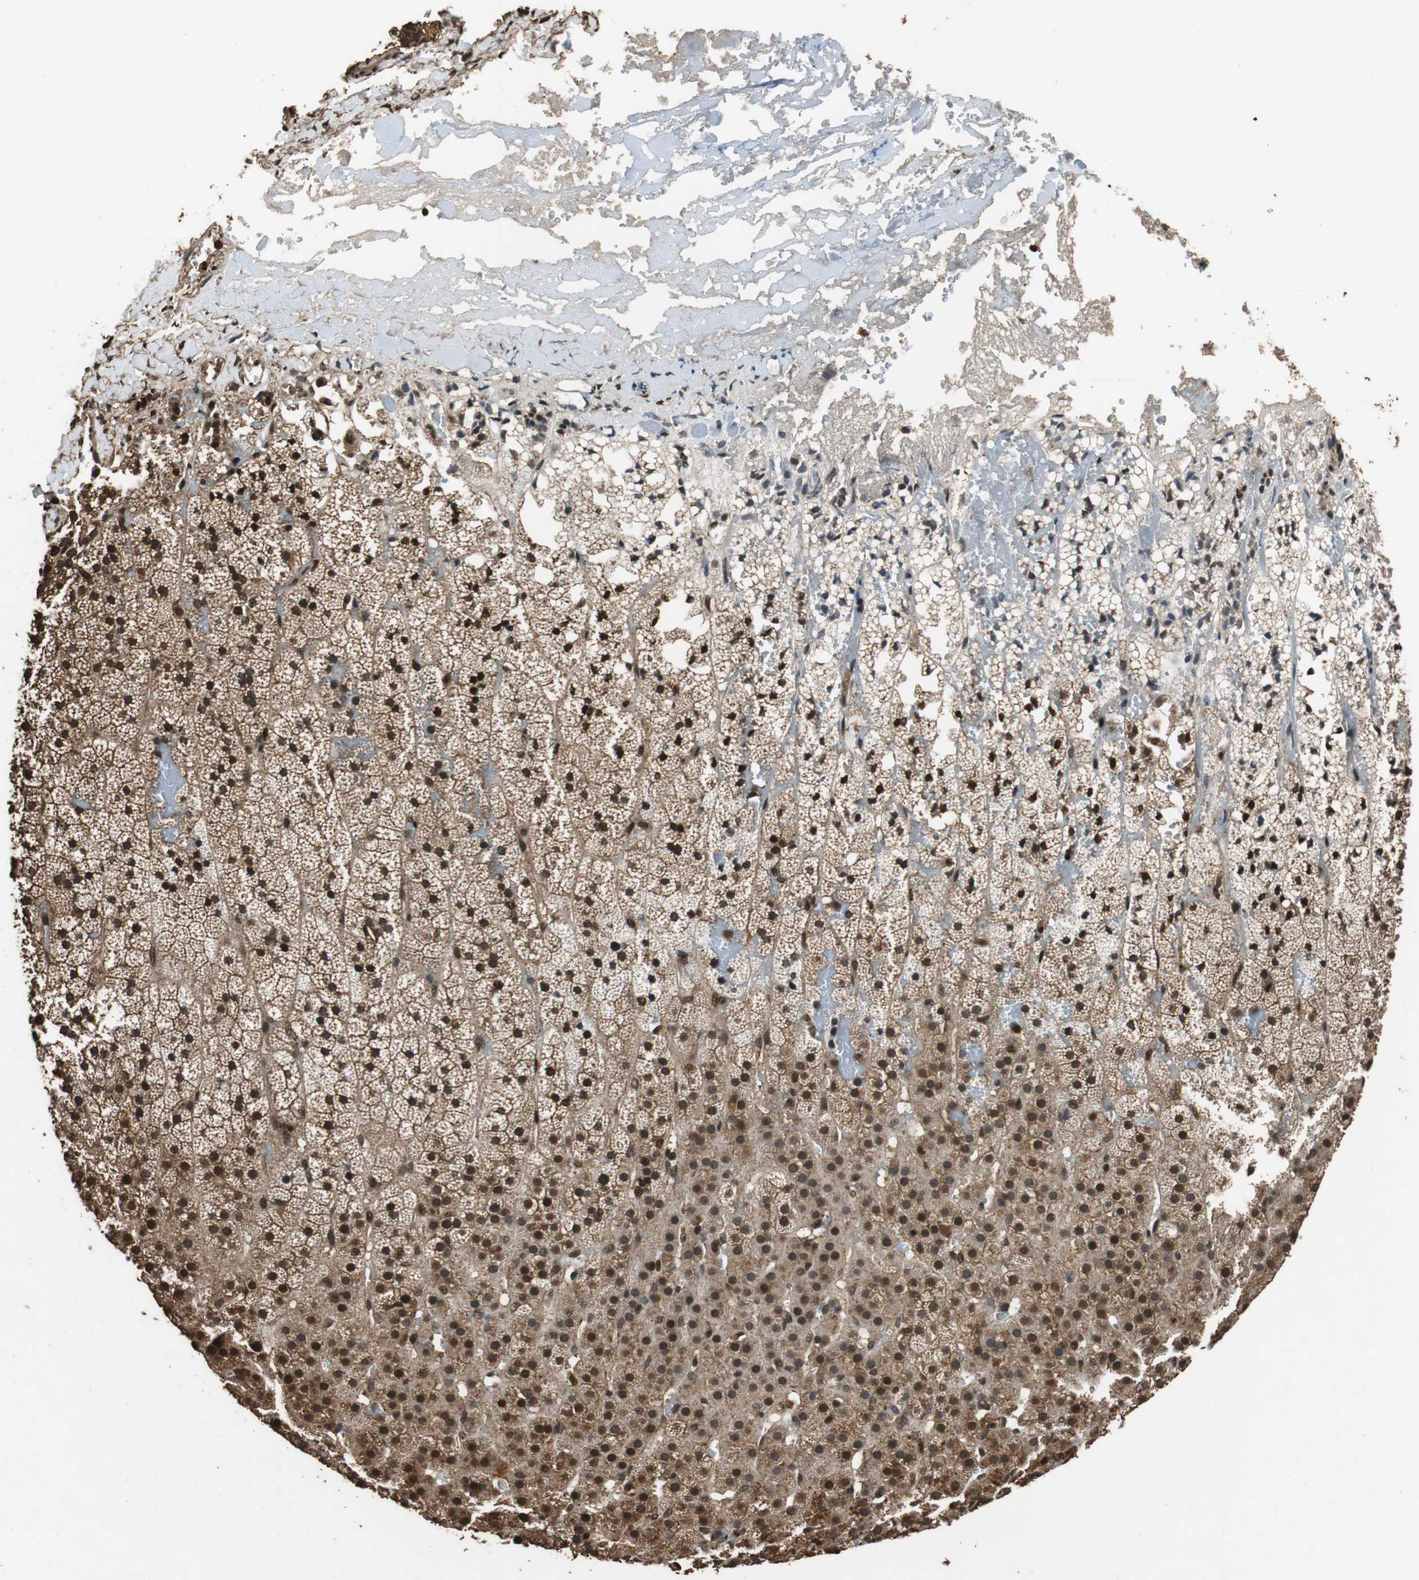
{"staining": {"intensity": "strong", "quantity": ">75%", "location": "cytoplasmic/membranous,nuclear"}, "tissue": "adrenal gland", "cell_type": "Glandular cells", "image_type": "normal", "snomed": [{"axis": "morphology", "description": "Normal tissue, NOS"}, {"axis": "topography", "description": "Adrenal gland"}], "caption": "A high amount of strong cytoplasmic/membranous,nuclear staining is identified in about >75% of glandular cells in unremarkable adrenal gland. (IHC, brightfield microscopy, high magnification).", "gene": "ZNF18", "patient": {"sex": "male", "age": 35}}